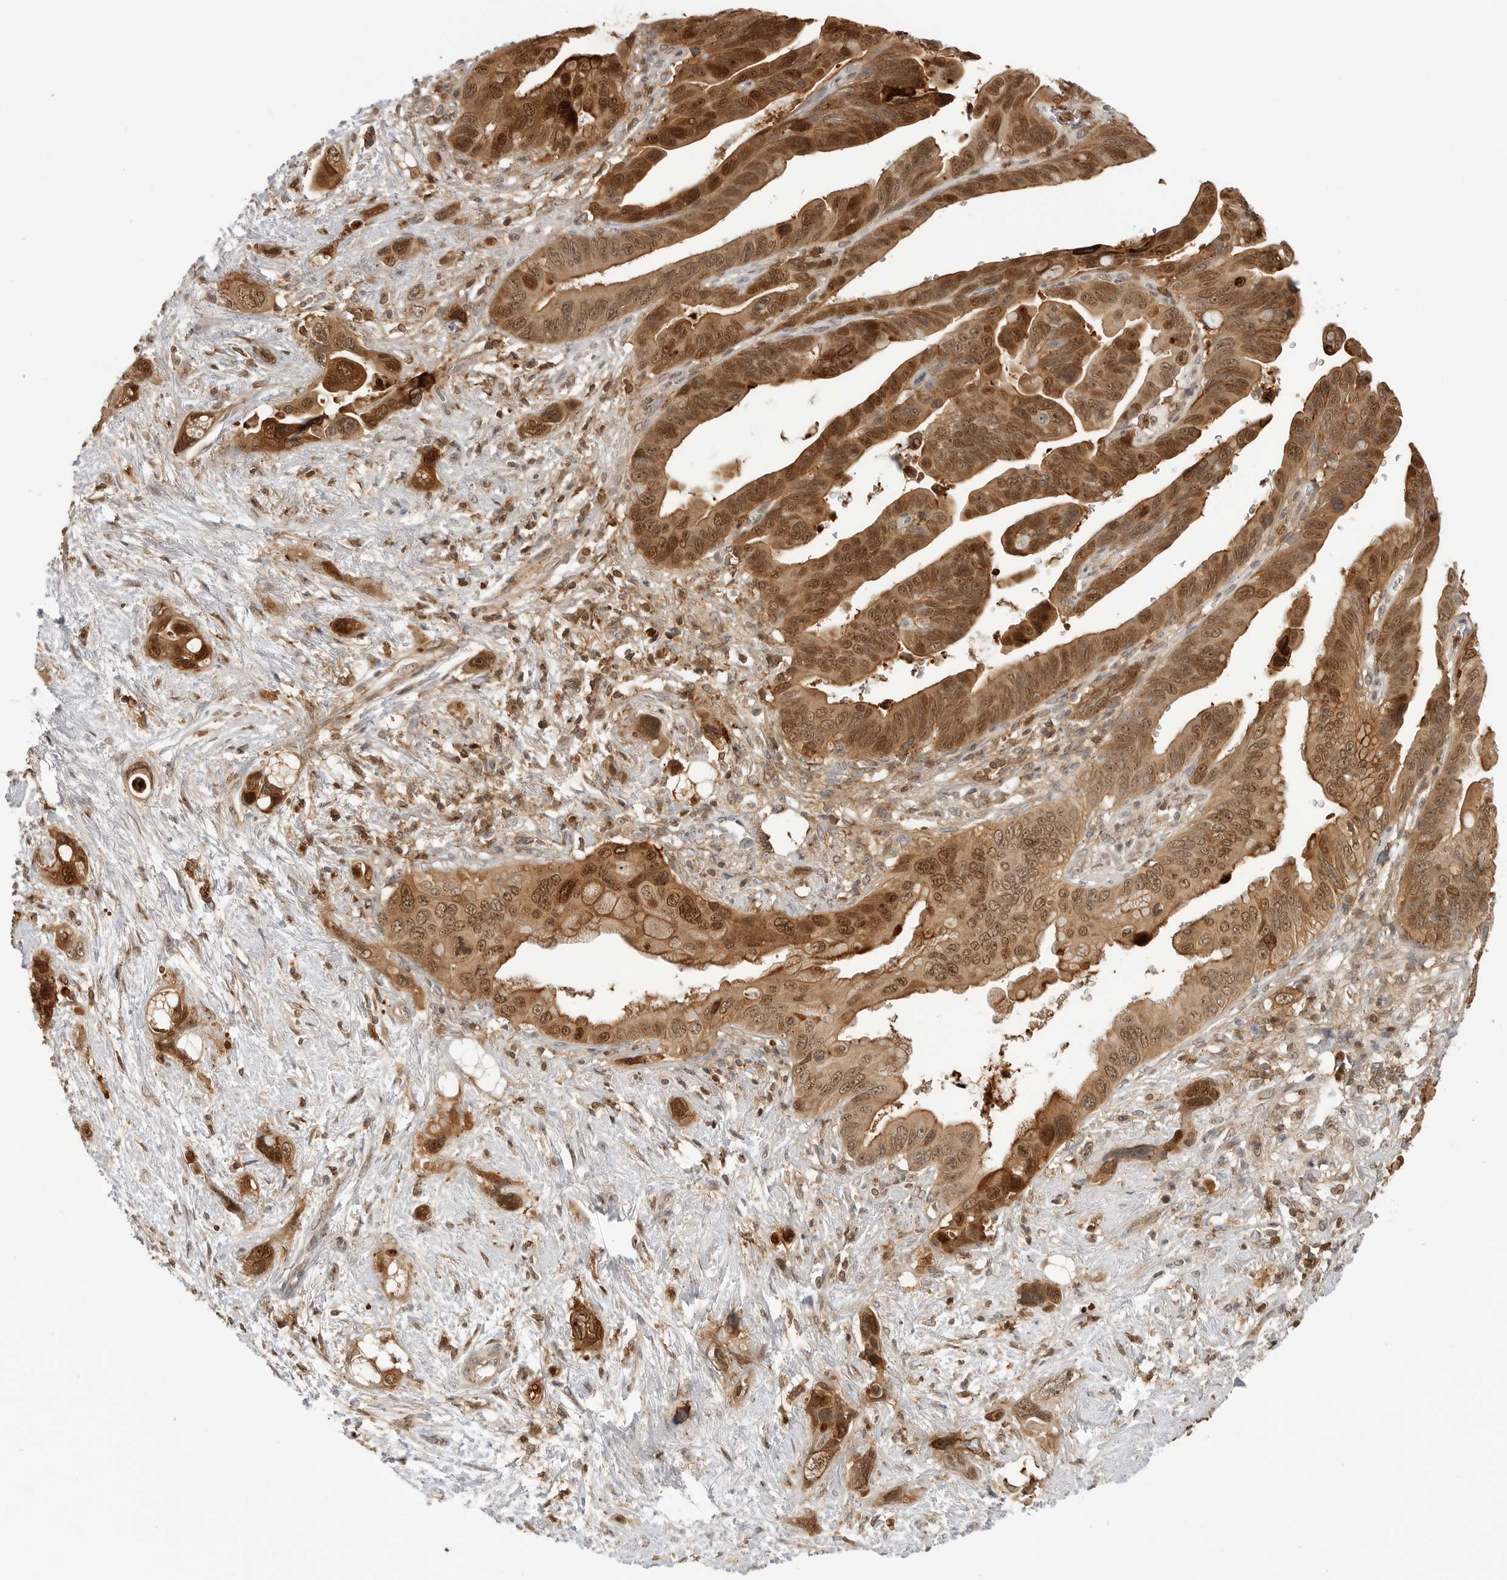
{"staining": {"intensity": "moderate", "quantity": ">75%", "location": "cytoplasmic/membranous,nuclear"}, "tissue": "pancreatic cancer", "cell_type": "Tumor cells", "image_type": "cancer", "snomed": [{"axis": "morphology", "description": "Adenocarcinoma, NOS"}, {"axis": "topography", "description": "Pancreas"}], "caption": "Pancreatic adenocarcinoma stained with a brown dye reveals moderate cytoplasmic/membranous and nuclear positive staining in about >75% of tumor cells.", "gene": "ANXA11", "patient": {"sex": "female", "age": 72}}